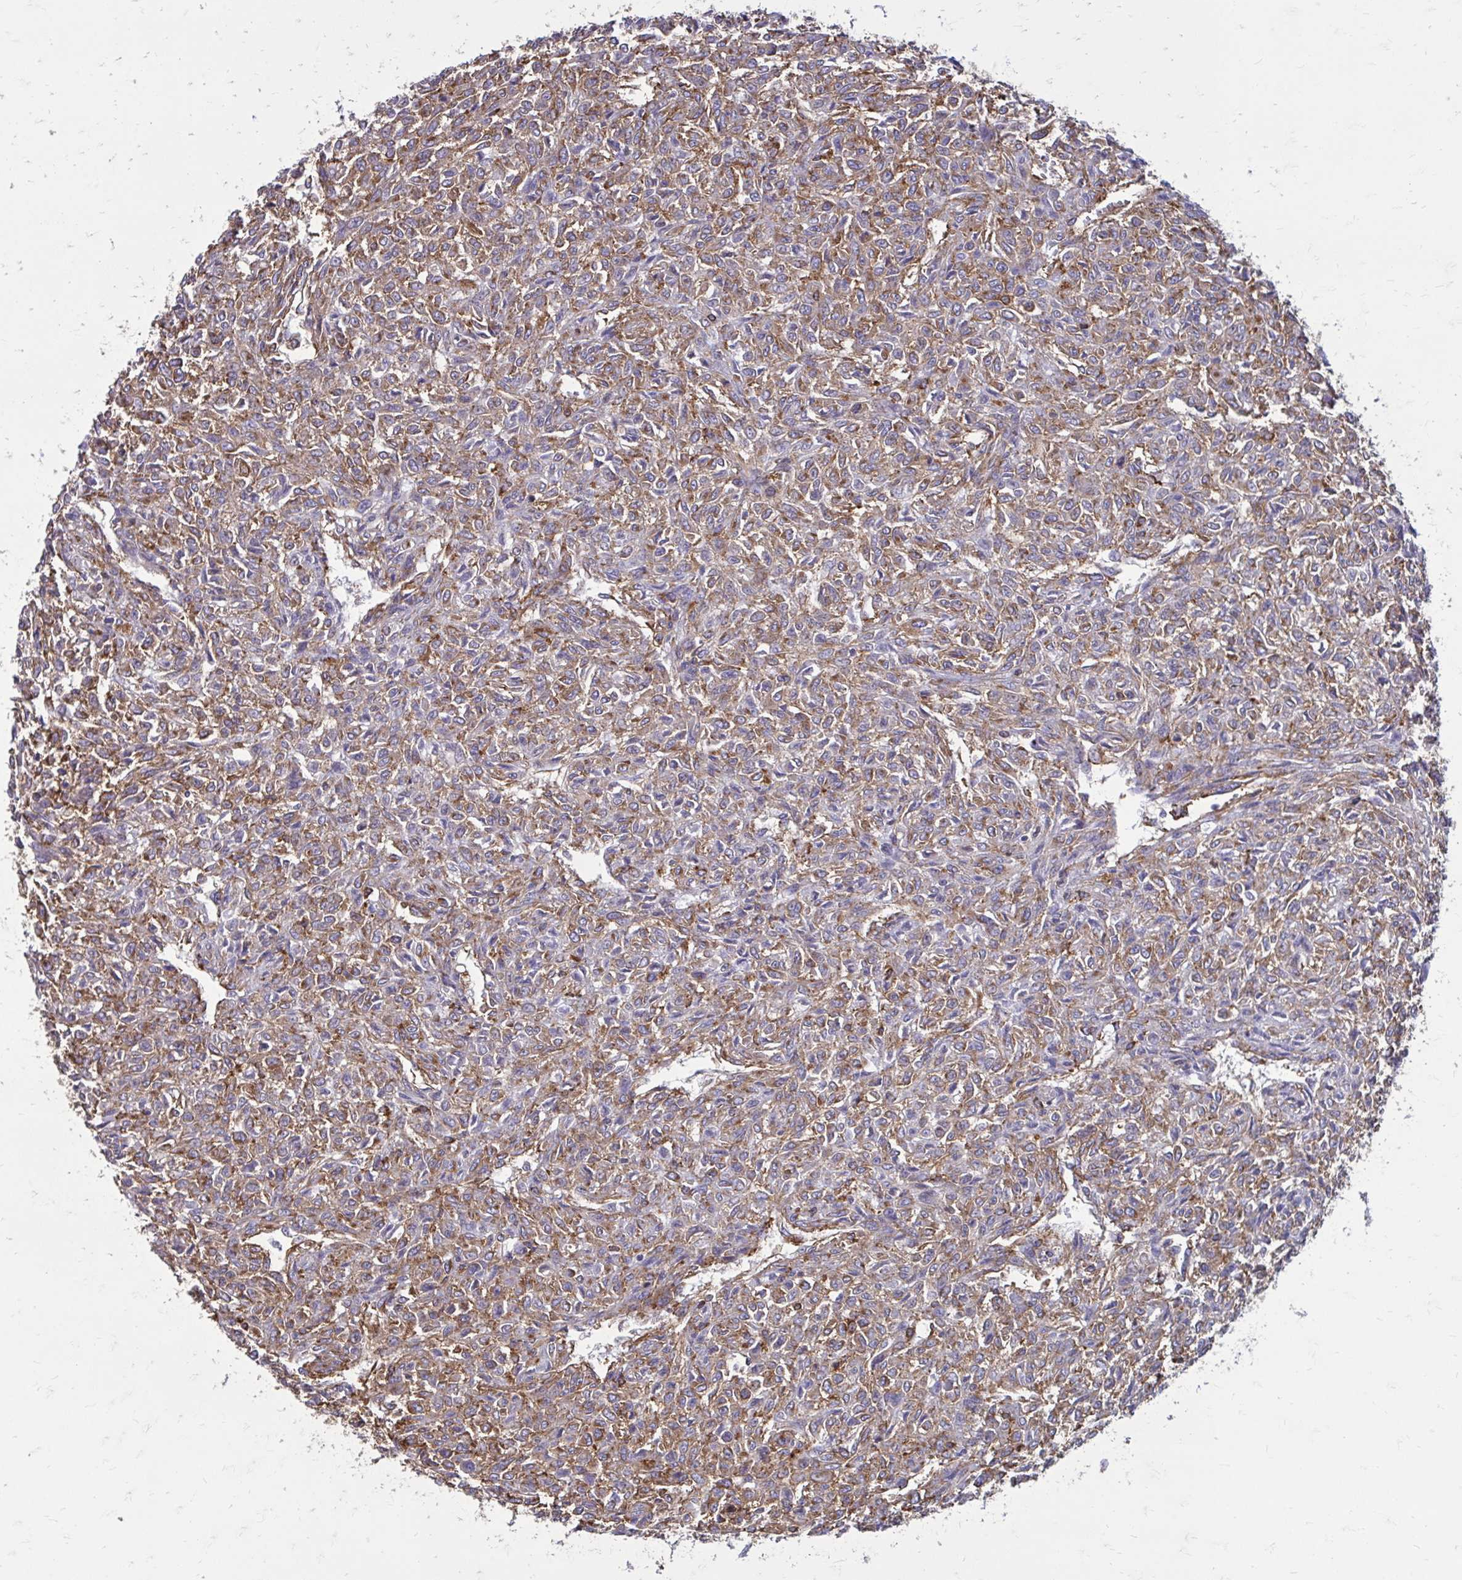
{"staining": {"intensity": "moderate", "quantity": ">75%", "location": "cytoplasmic/membranous"}, "tissue": "renal cancer", "cell_type": "Tumor cells", "image_type": "cancer", "snomed": [{"axis": "morphology", "description": "Adenocarcinoma, NOS"}, {"axis": "topography", "description": "Kidney"}], "caption": "This image shows immunohistochemistry (IHC) staining of renal adenocarcinoma, with medium moderate cytoplasmic/membranous positivity in about >75% of tumor cells.", "gene": "CLTA", "patient": {"sex": "male", "age": 58}}